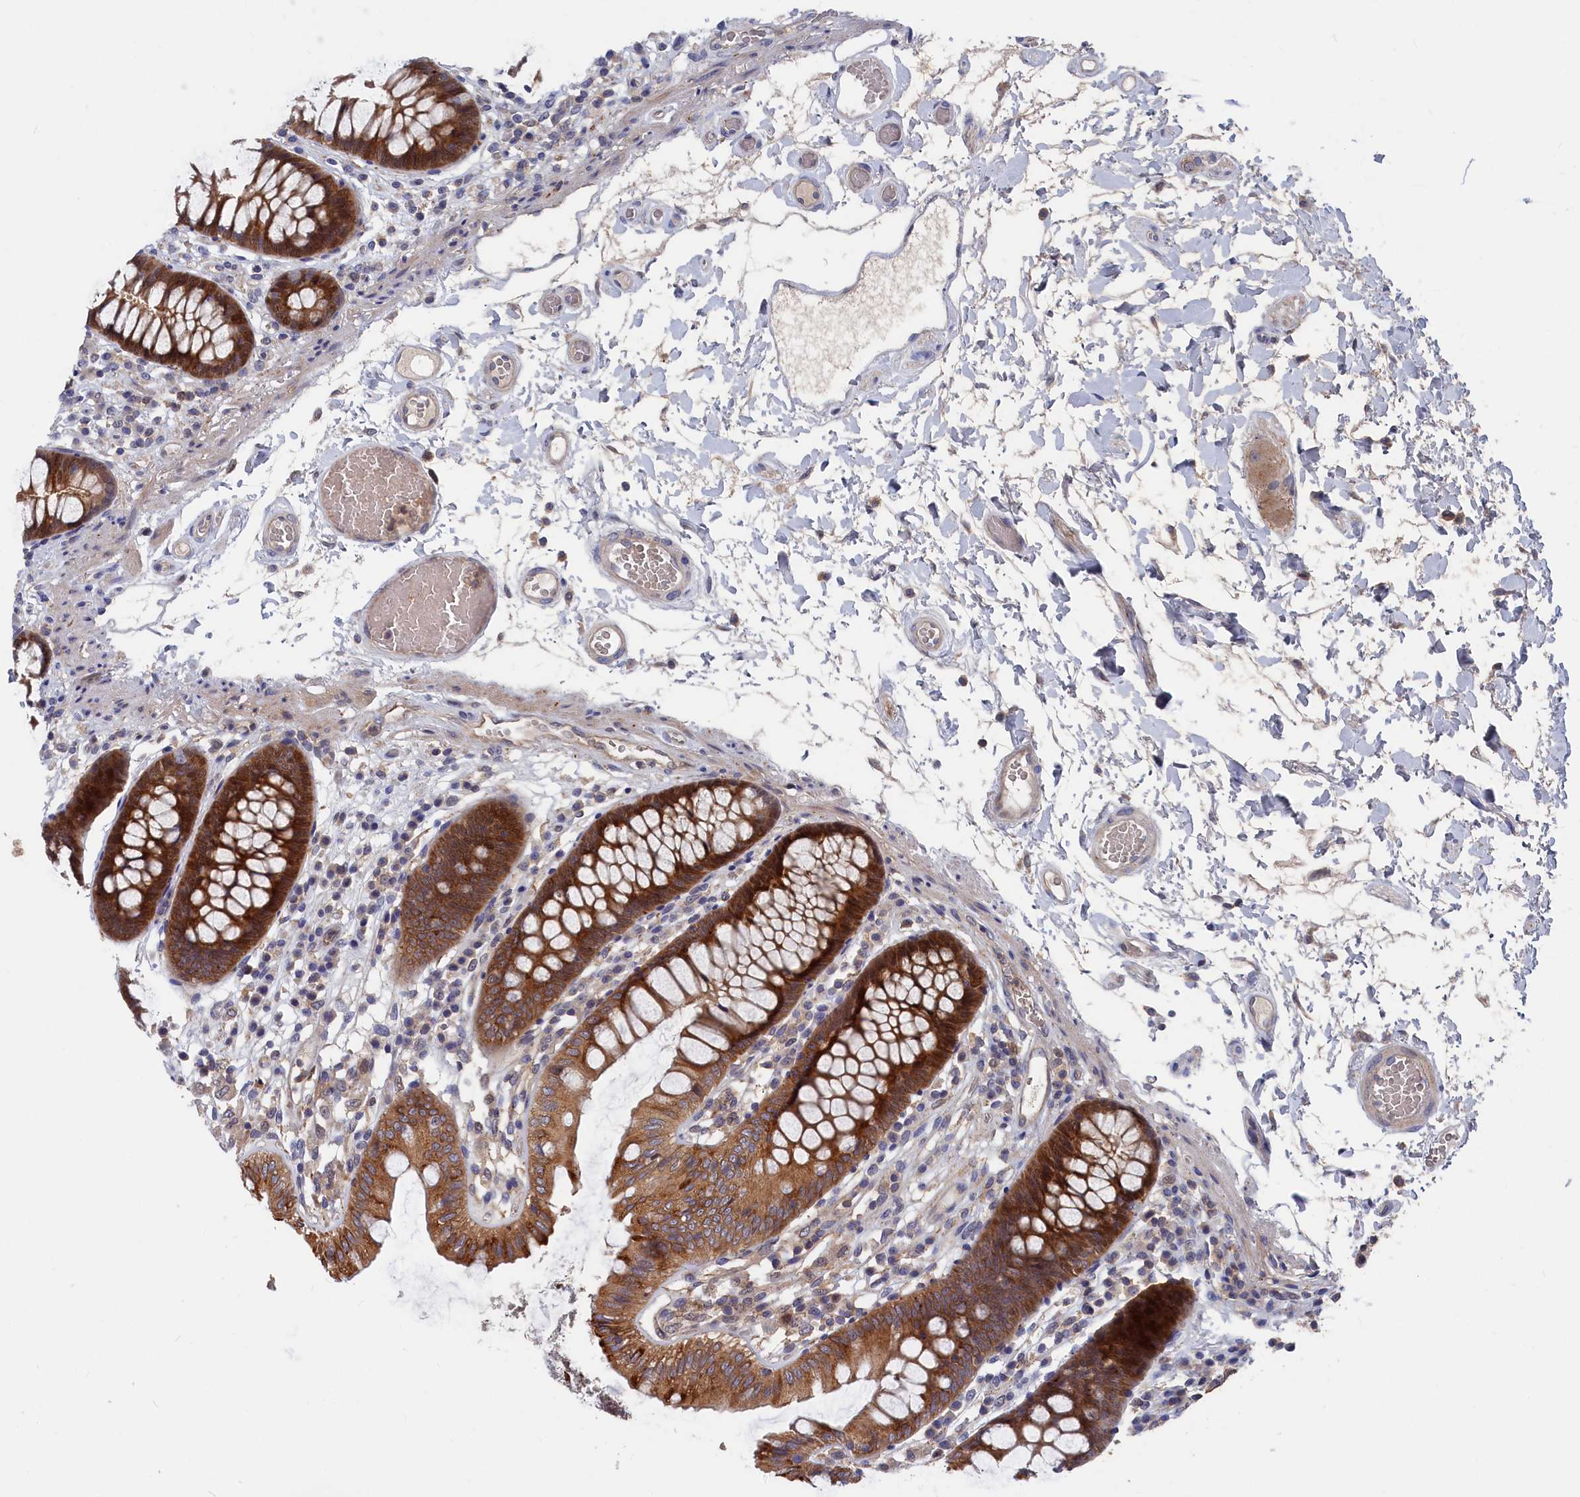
{"staining": {"intensity": "weak", "quantity": "25%-75%", "location": "cytoplasmic/membranous"}, "tissue": "colon", "cell_type": "Endothelial cells", "image_type": "normal", "snomed": [{"axis": "morphology", "description": "Normal tissue, NOS"}, {"axis": "topography", "description": "Colon"}], "caption": "Immunohistochemical staining of benign colon displays 25%-75% levels of weak cytoplasmic/membranous protein expression in about 25%-75% of endothelial cells.", "gene": "RMI2", "patient": {"sex": "male", "age": 84}}